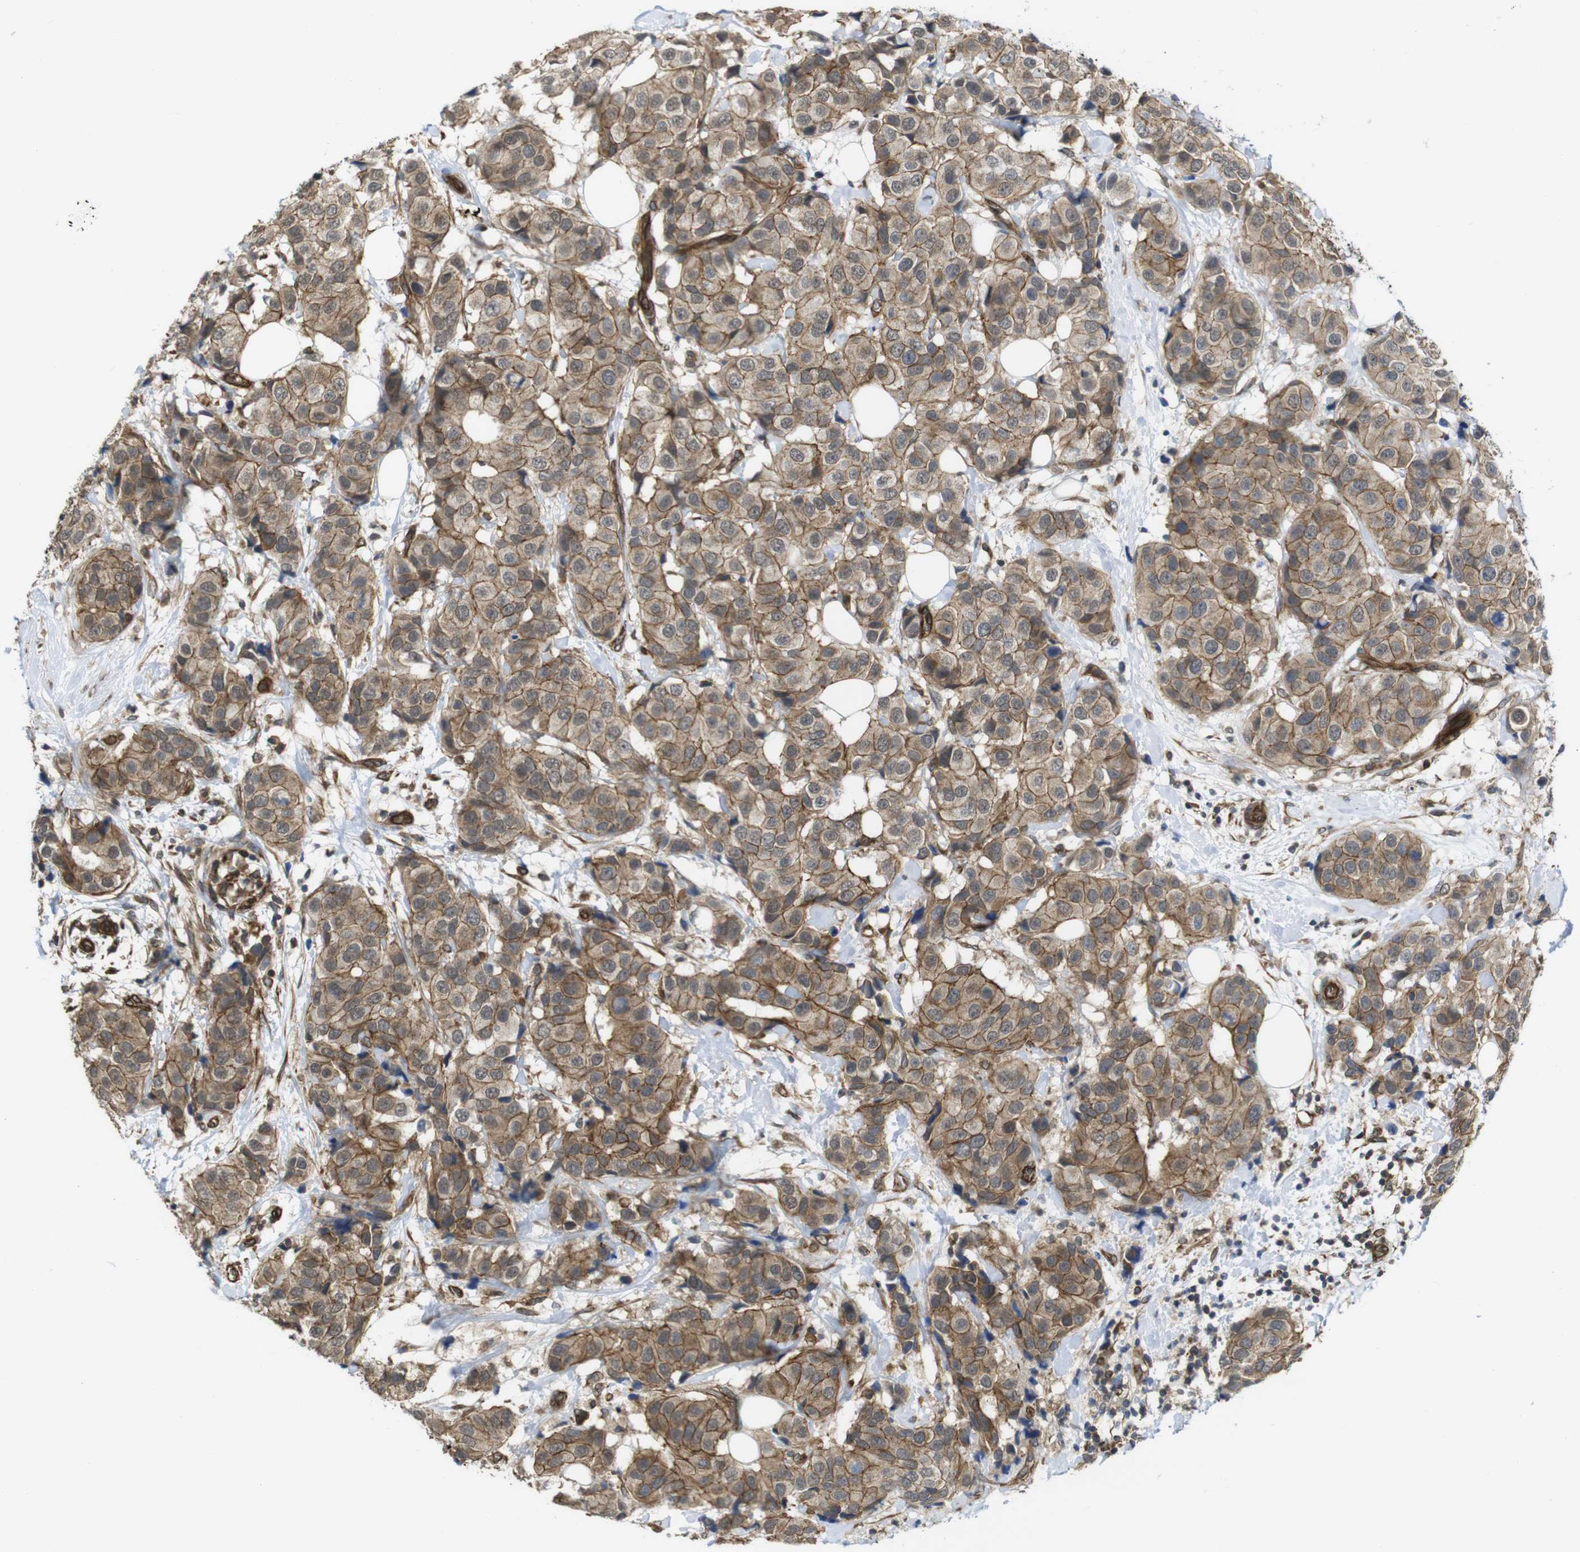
{"staining": {"intensity": "moderate", "quantity": ">75%", "location": "cytoplasmic/membranous"}, "tissue": "breast cancer", "cell_type": "Tumor cells", "image_type": "cancer", "snomed": [{"axis": "morphology", "description": "Normal tissue, NOS"}, {"axis": "morphology", "description": "Duct carcinoma"}, {"axis": "topography", "description": "Breast"}], "caption": "A medium amount of moderate cytoplasmic/membranous expression is identified in approximately >75% of tumor cells in invasive ductal carcinoma (breast) tissue.", "gene": "ZDHHC5", "patient": {"sex": "female", "age": 39}}